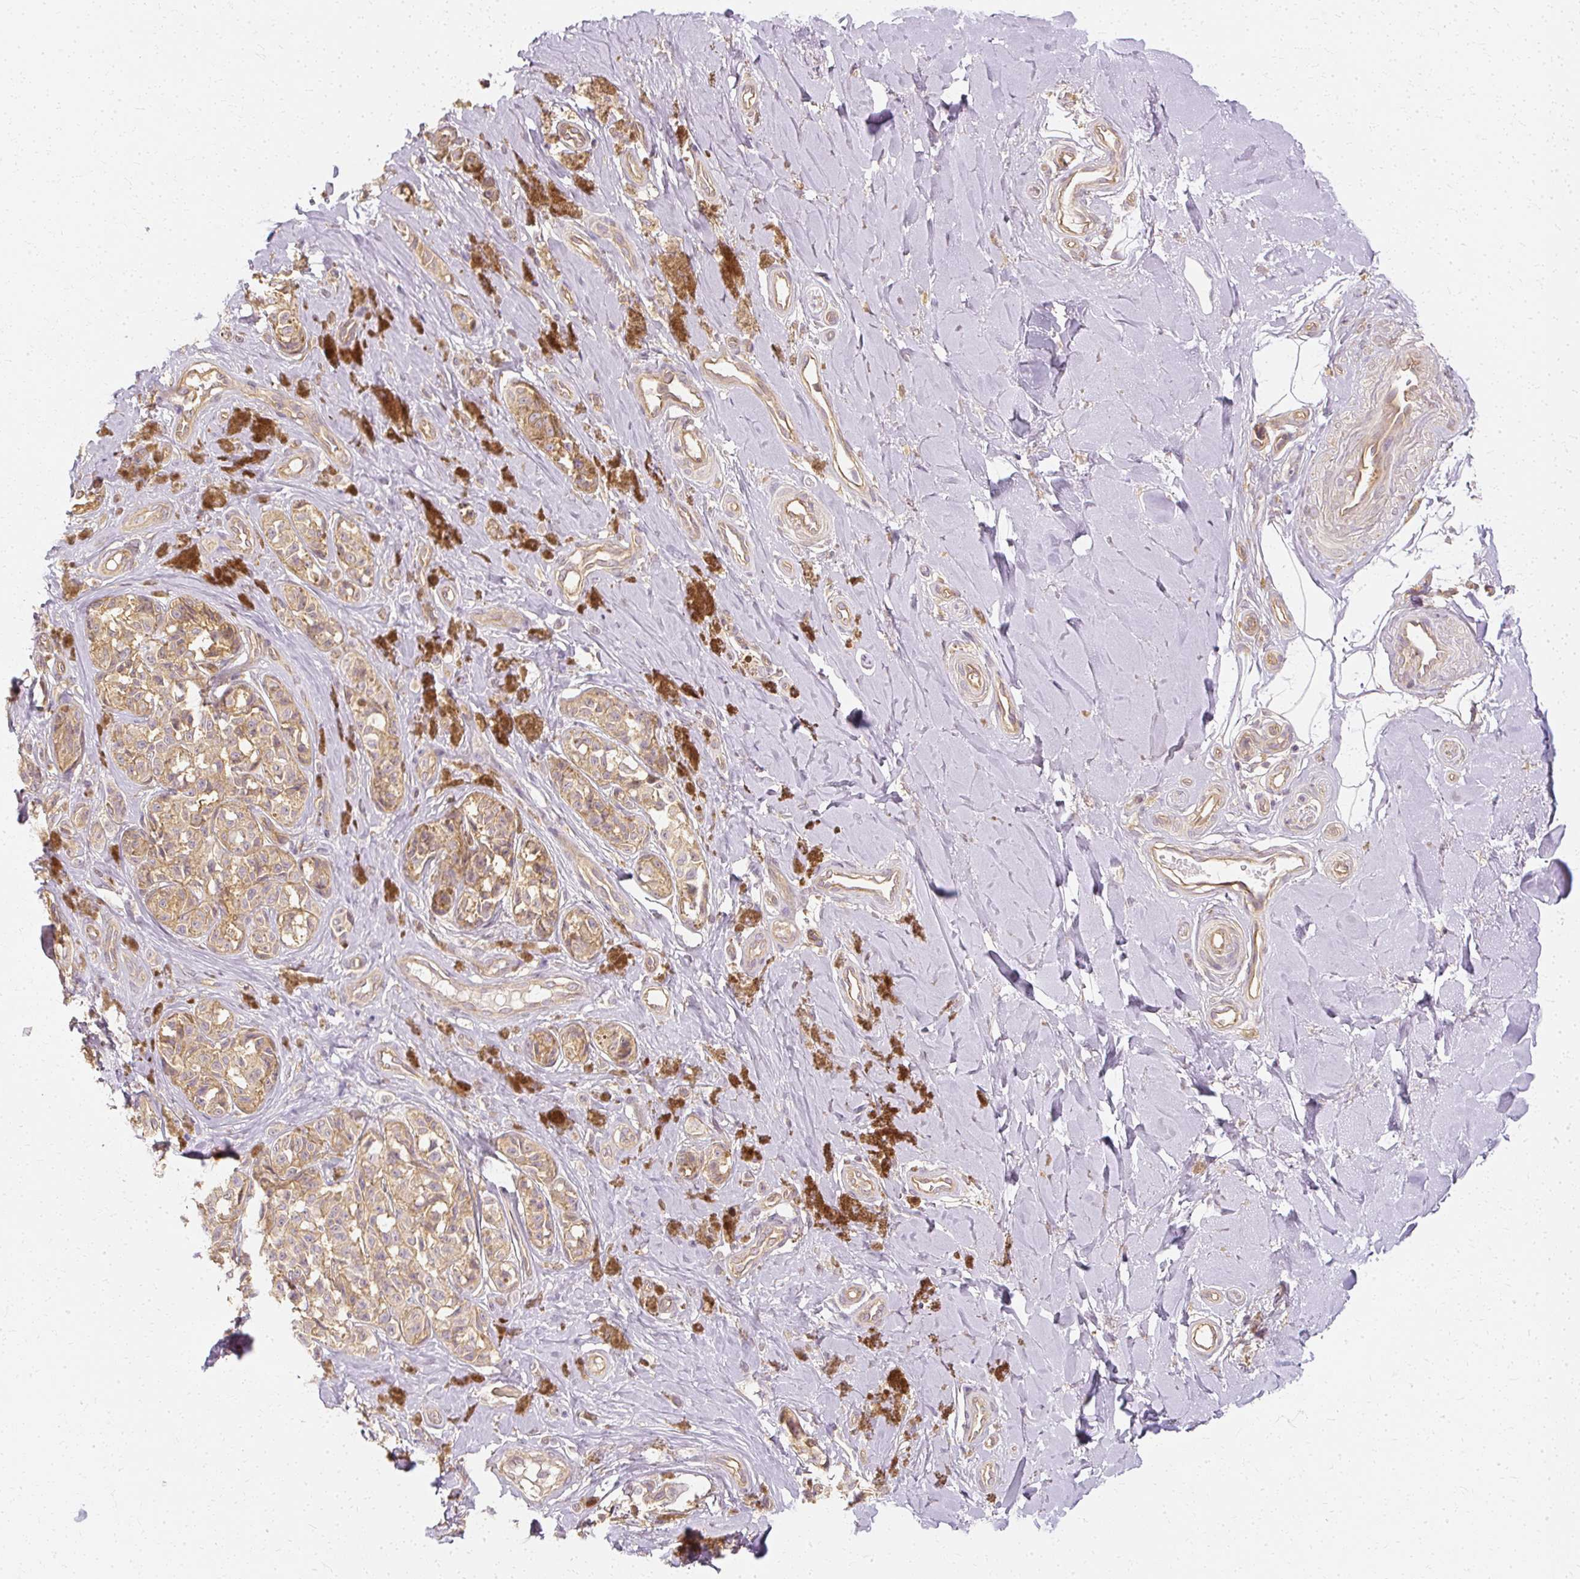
{"staining": {"intensity": "weak", "quantity": ">75%", "location": "cytoplasmic/membranous"}, "tissue": "melanoma", "cell_type": "Tumor cells", "image_type": "cancer", "snomed": [{"axis": "morphology", "description": "Malignant melanoma, NOS"}, {"axis": "topography", "description": "Skin"}], "caption": "Tumor cells reveal low levels of weak cytoplasmic/membranous staining in approximately >75% of cells in melanoma.", "gene": "GNAQ", "patient": {"sex": "female", "age": 65}}